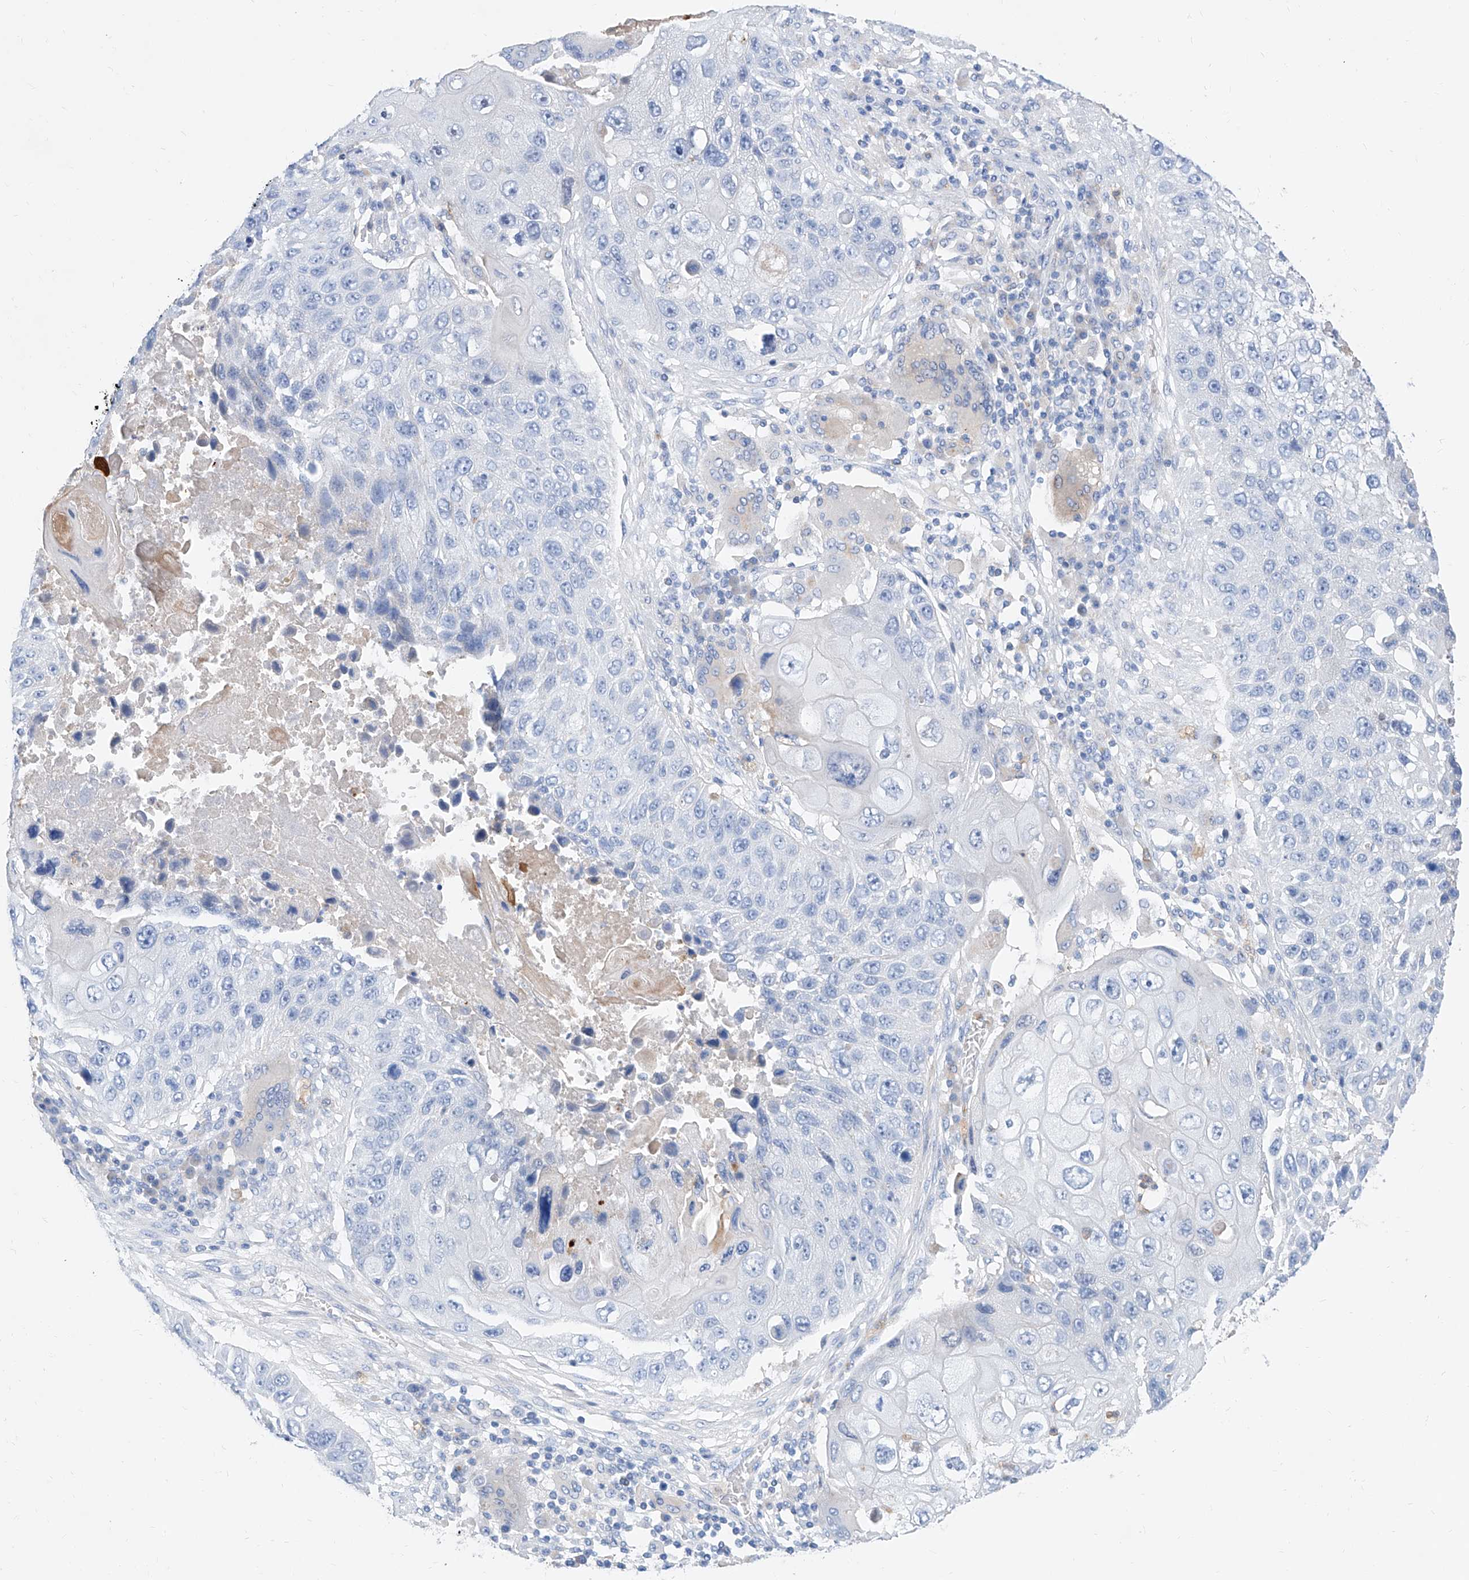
{"staining": {"intensity": "negative", "quantity": "none", "location": "none"}, "tissue": "lung cancer", "cell_type": "Tumor cells", "image_type": "cancer", "snomed": [{"axis": "morphology", "description": "Squamous cell carcinoma, NOS"}, {"axis": "topography", "description": "Lung"}], "caption": "Tumor cells are negative for brown protein staining in squamous cell carcinoma (lung). (Immunohistochemistry, brightfield microscopy, high magnification).", "gene": "SLC25A29", "patient": {"sex": "male", "age": 61}}